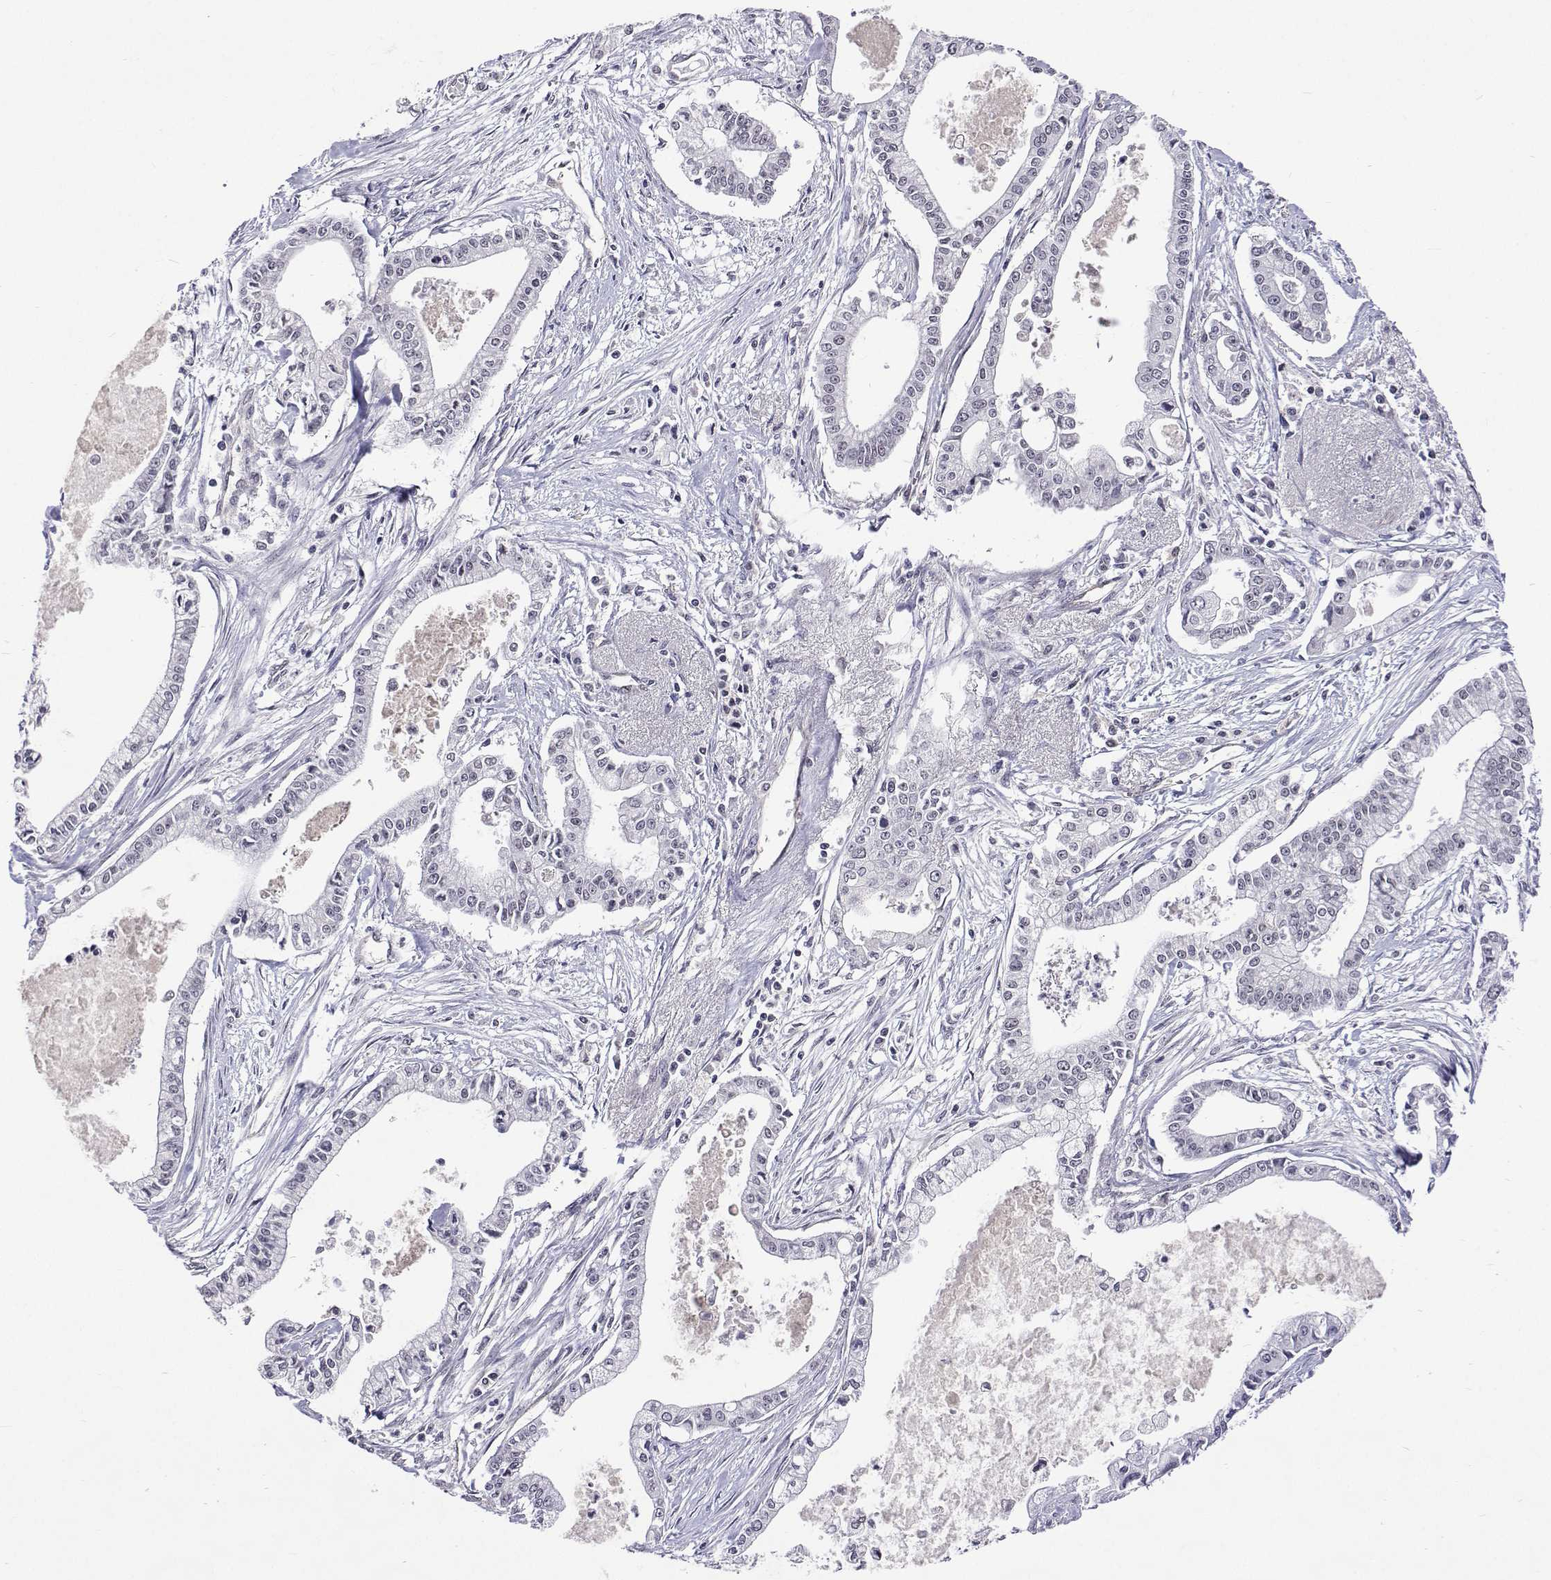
{"staining": {"intensity": "negative", "quantity": "none", "location": "none"}, "tissue": "pancreatic cancer", "cell_type": "Tumor cells", "image_type": "cancer", "snomed": [{"axis": "morphology", "description": "Adenocarcinoma, NOS"}, {"axis": "topography", "description": "Pancreas"}], "caption": "The image displays no staining of tumor cells in pancreatic cancer (adenocarcinoma). (DAB immunohistochemistry visualized using brightfield microscopy, high magnification).", "gene": "NHP2", "patient": {"sex": "female", "age": 65}}